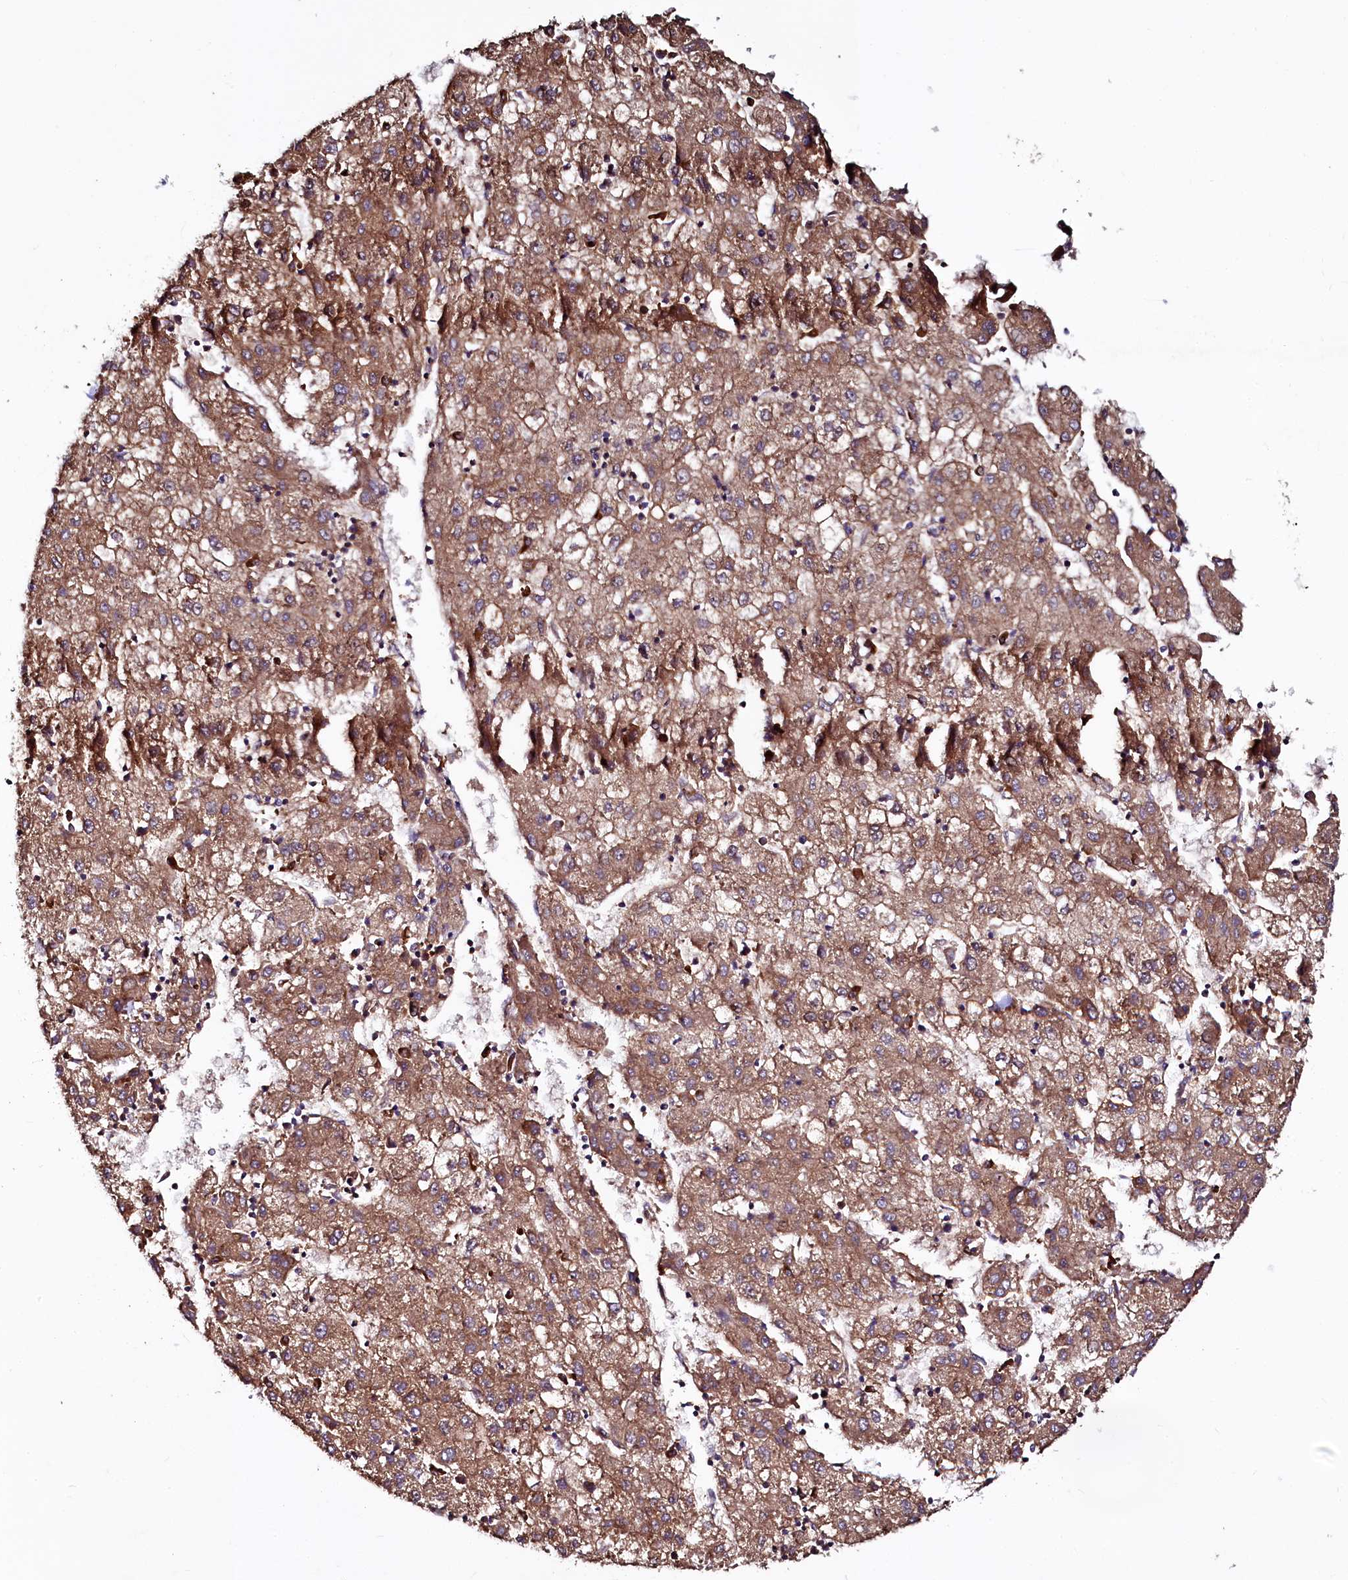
{"staining": {"intensity": "moderate", "quantity": ">75%", "location": "cytoplasmic/membranous"}, "tissue": "liver cancer", "cell_type": "Tumor cells", "image_type": "cancer", "snomed": [{"axis": "morphology", "description": "Carcinoma, Hepatocellular, NOS"}, {"axis": "topography", "description": "Liver"}], "caption": "This photomicrograph shows immunohistochemistry staining of human liver cancer, with medium moderate cytoplasmic/membranous staining in approximately >75% of tumor cells.", "gene": "USPL1", "patient": {"sex": "male", "age": 72}}